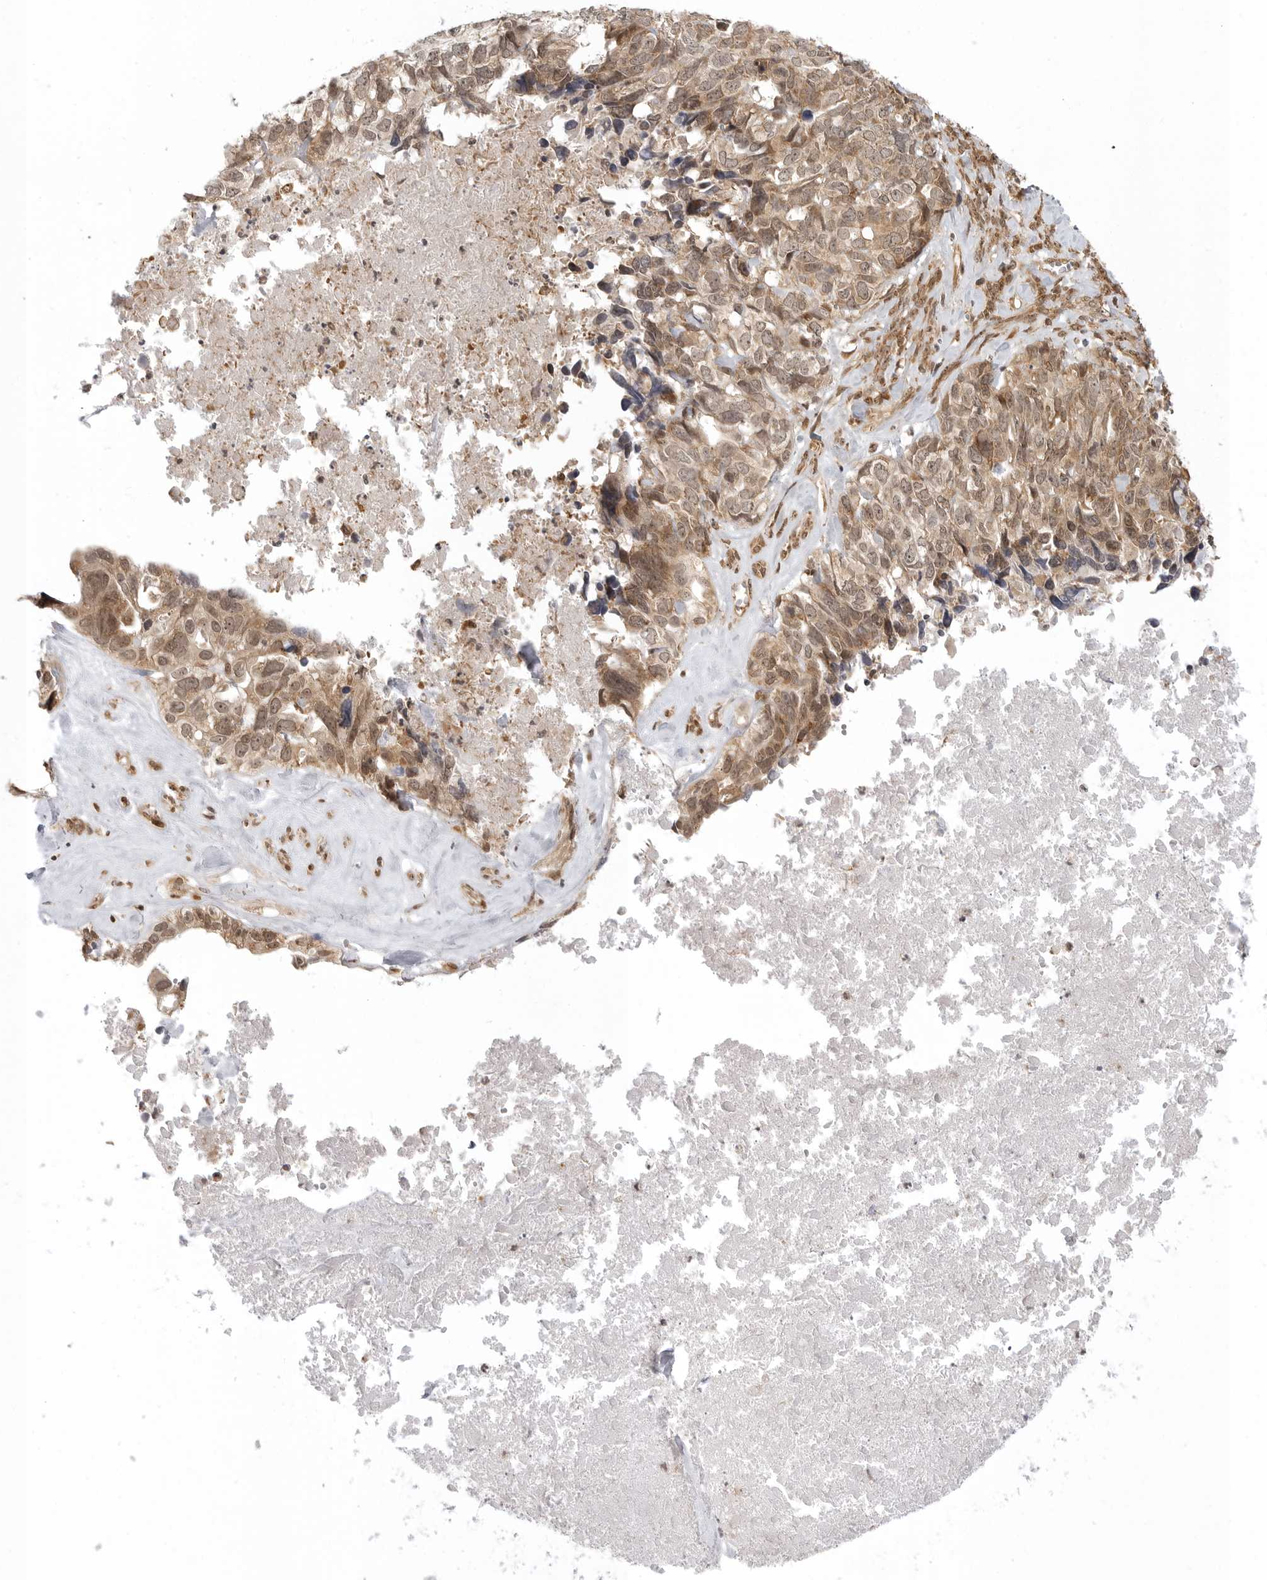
{"staining": {"intensity": "moderate", "quantity": ">75%", "location": "cytoplasmic/membranous,nuclear"}, "tissue": "ovarian cancer", "cell_type": "Tumor cells", "image_type": "cancer", "snomed": [{"axis": "morphology", "description": "Cystadenocarcinoma, serous, NOS"}, {"axis": "topography", "description": "Ovary"}], "caption": "Immunohistochemistry (DAB) staining of human ovarian cancer (serous cystadenocarcinoma) demonstrates moderate cytoplasmic/membranous and nuclear protein staining in approximately >75% of tumor cells.", "gene": "SZRD1", "patient": {"sex": "female", "age": 79}}